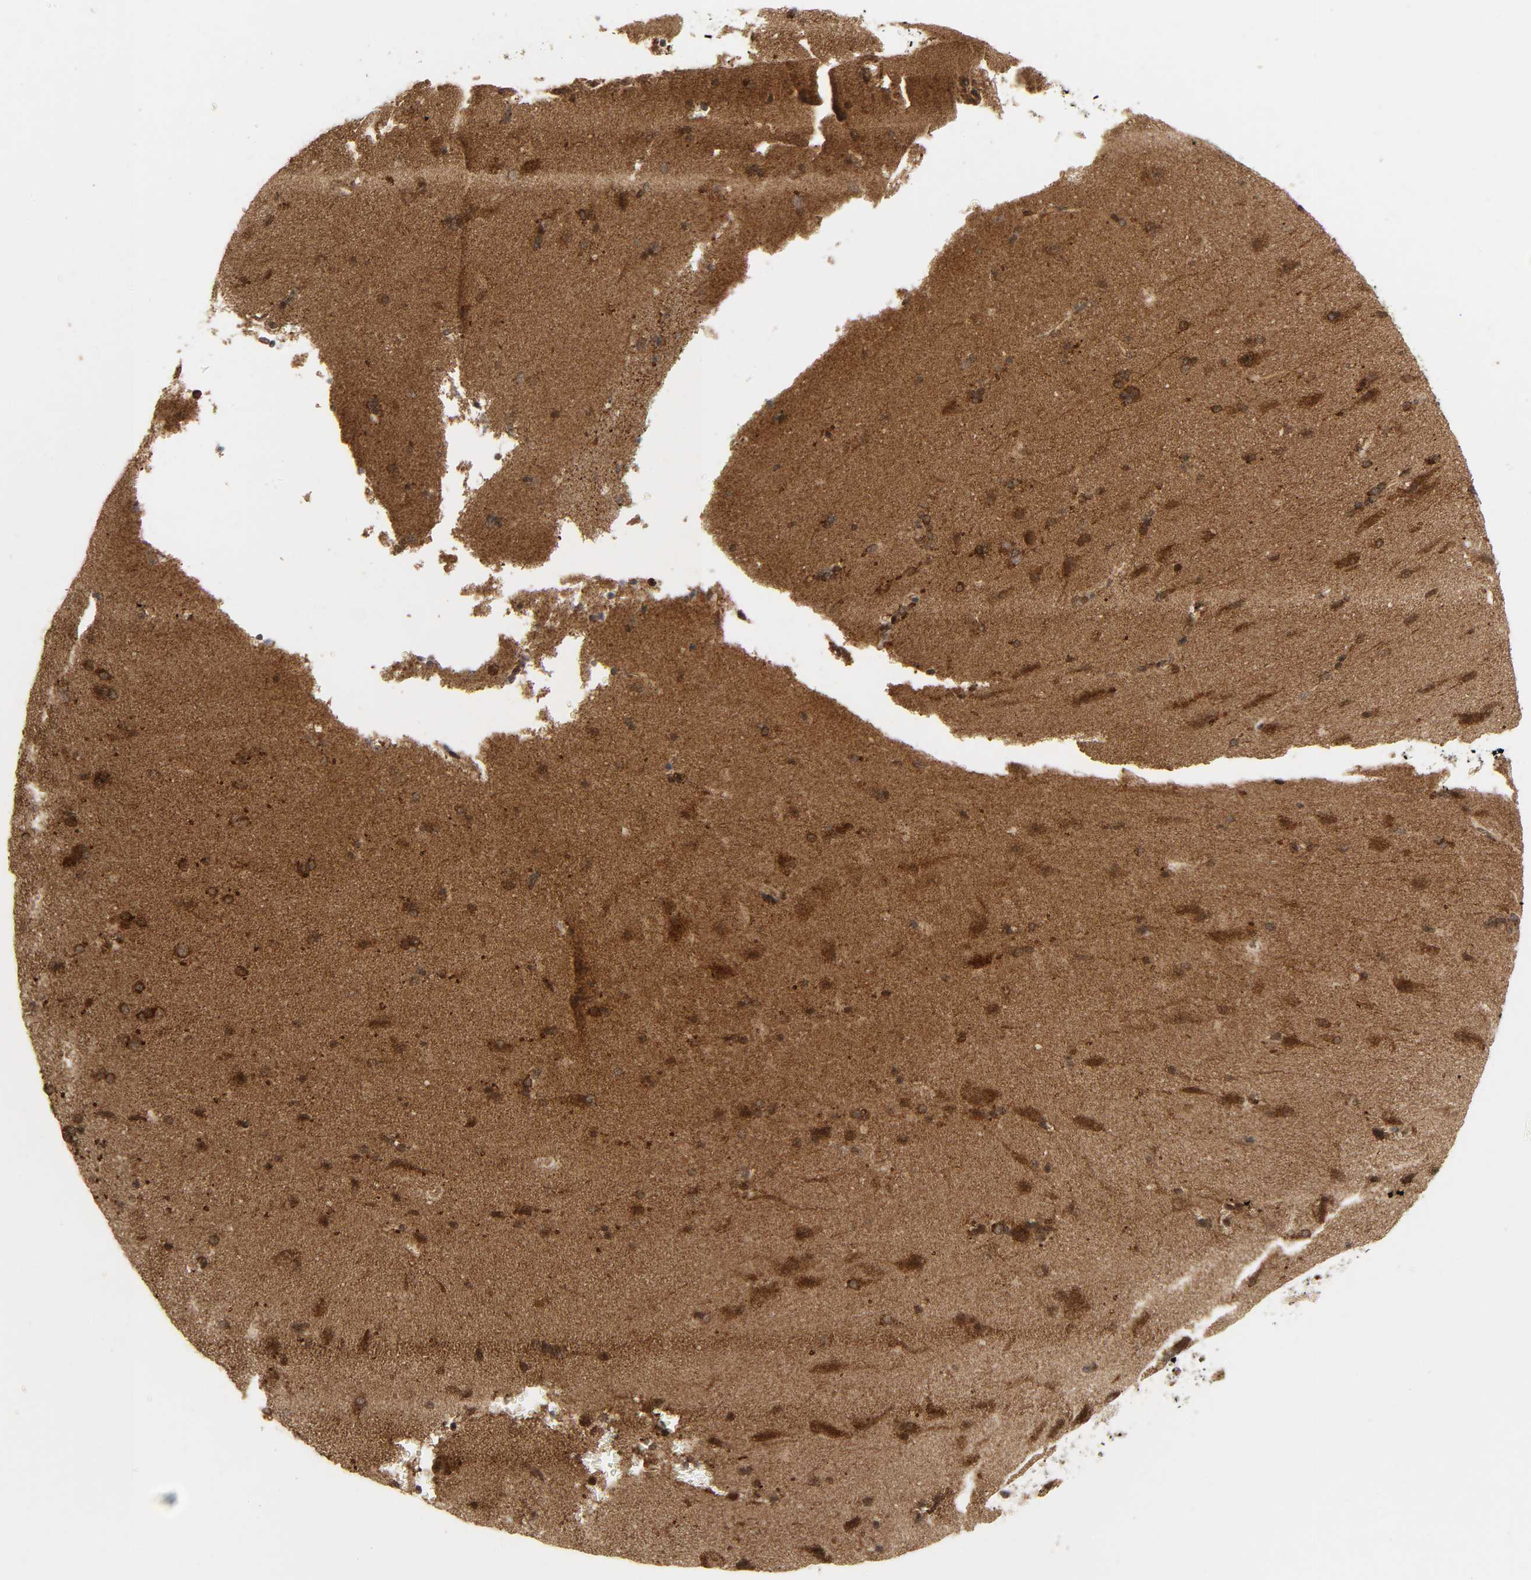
{"staining": {"intensity": "moderate", "quantity": ">75%", "location": "cytoplasmic/membranous"}, "tissue": "cerebral cortex", "cell_type": "Endothelial cells", "image_type": "normal", "snomed": [{"axis": "morphology", "description": "Normal tissue, NOS"}, {"axis": "topography", "description": "Cerebral cortex"}], "caption": "A high-resolution histopathology image shows immunohistochemistry (IHC) staining of unremarkable cerebral cortex, which exhibits moderate cytoplasmic/membranous staining in approximately >75% of endothelial cells.", "gene": "CHUK", "patient": {"sex": "male", "age": 62}}